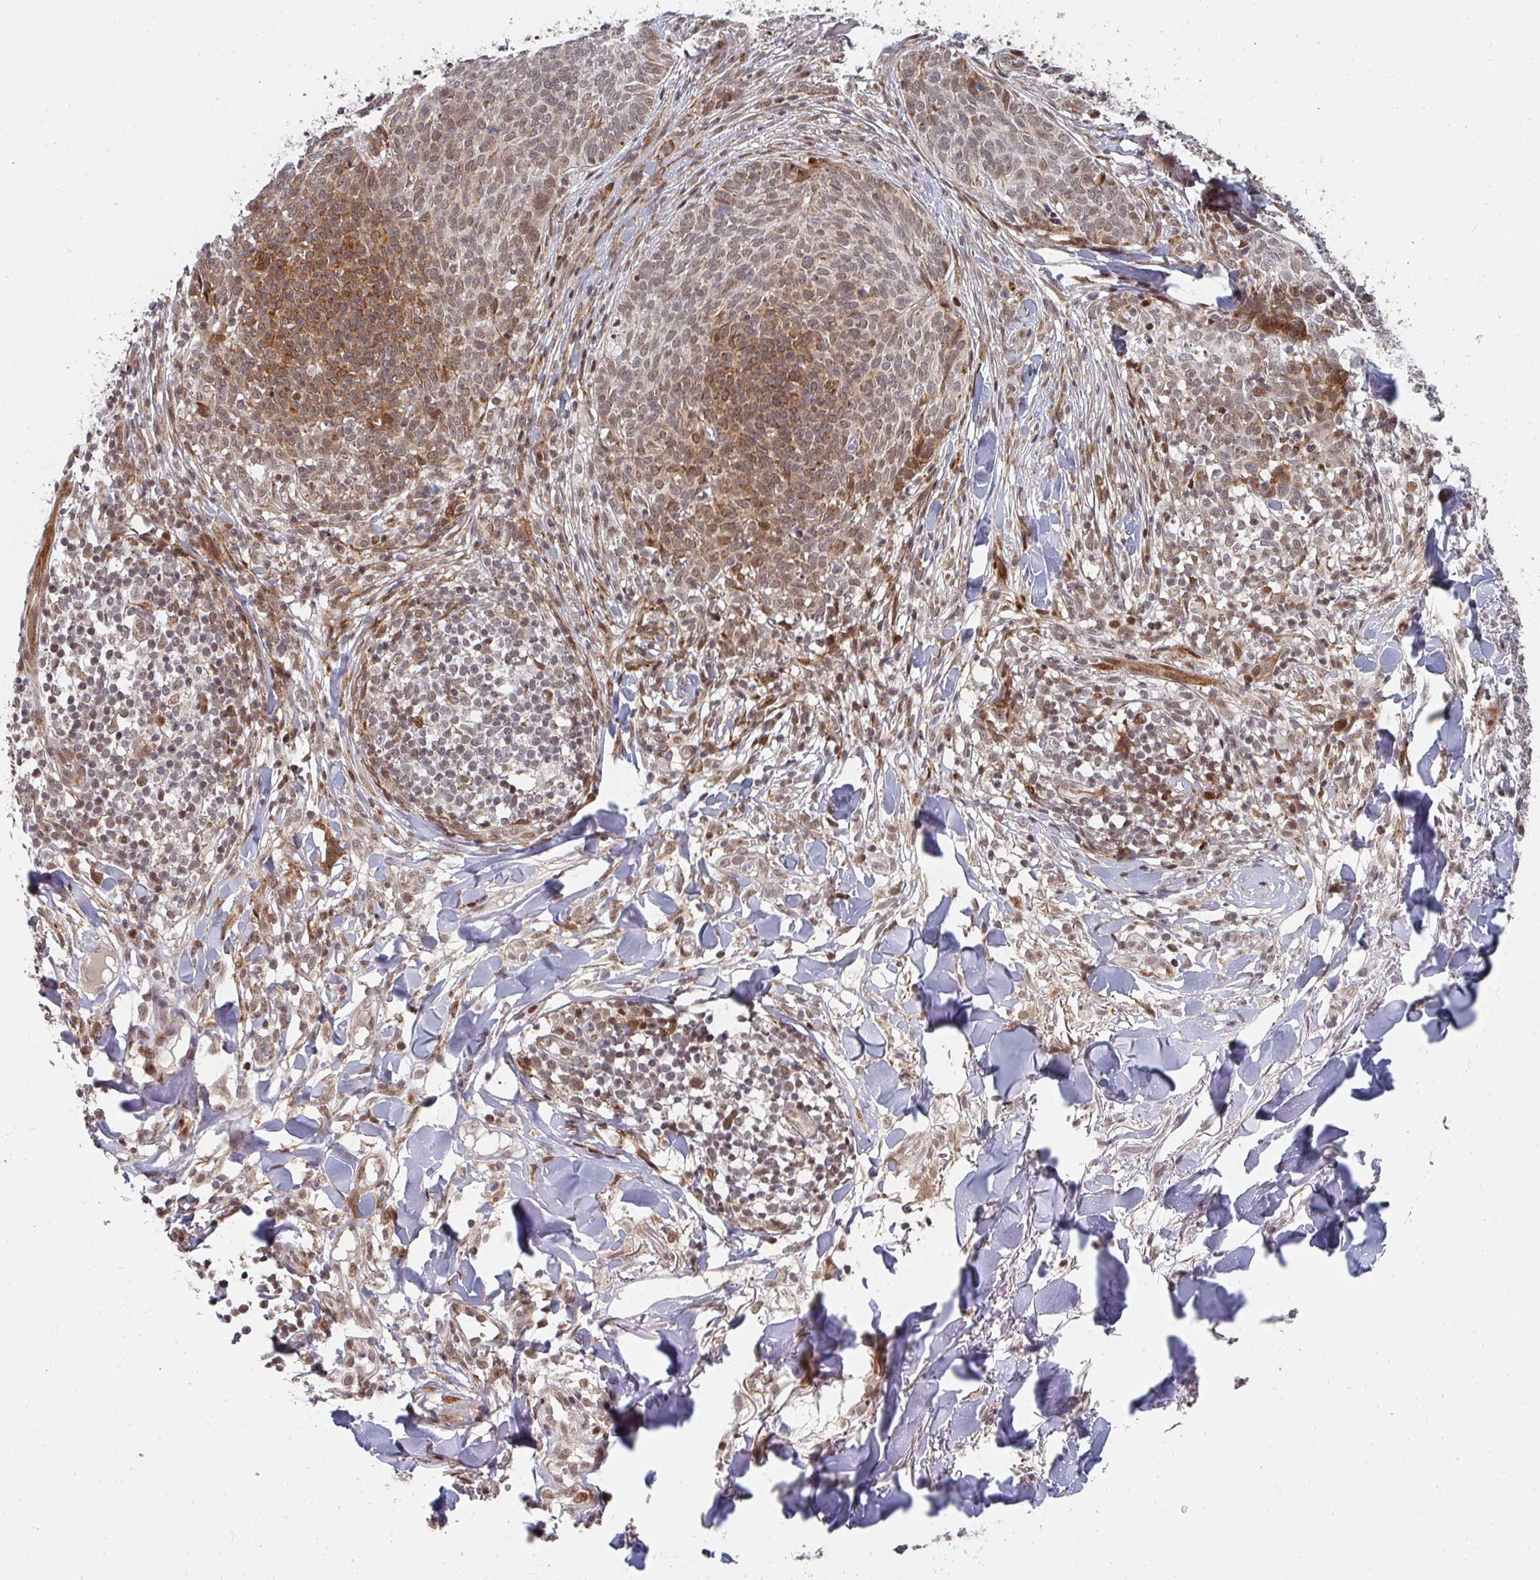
{"staining": {"intensity": "moderate", "quantity": ">75%", "location": "cytoplasmic/membranous,nuclear"}, "tissue": "skin cancer", "cell_type": "Tumor cells", "image_type": "cancer", "snomed": [{"axis": "morphology", "description": "Basal cell carcinoma"}, {"axis": "topography", "description": "Skin"}, {"axis": "topography", "description": "Skin of face"}], "caption": "A micrograph showing moderate cytoplasmic/membranous and nuclear positivity in about >75% of tumor cells in basal cell carcinoma (skin), as visualized by brown immunohistochemical staining.", "gene": "RBBP5", "patient": {"sex": "male", "age": 56}}